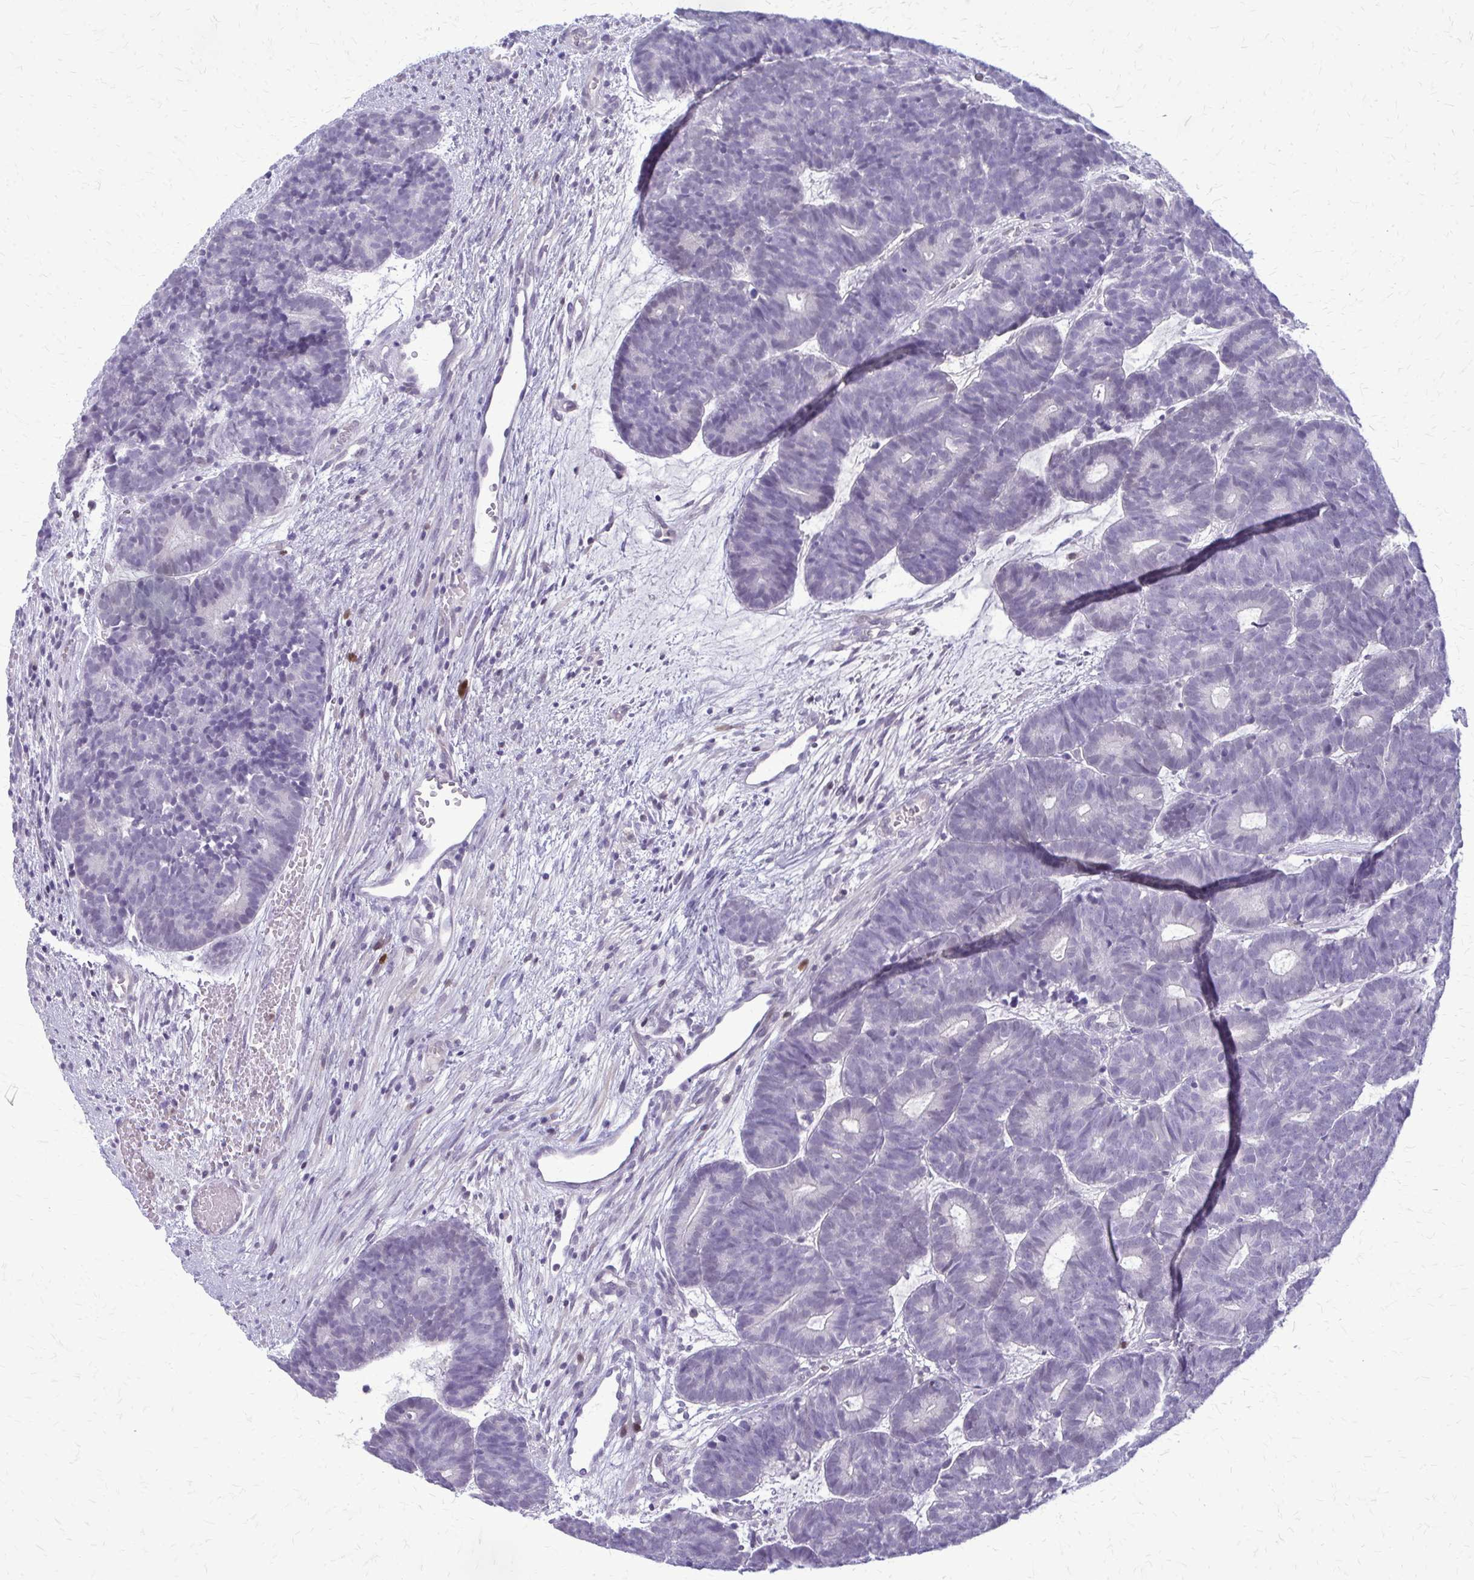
{"staining": {"intensity": "negative", "quantity": "none", "location": "none"}, "tissue": "head and neck cancer", "cell_type": "Tumor cells", "image_type": "cancer", "snomed": [{"axis": "morphology", "description": "Adenocarcinoma, NOS"}, {"axis": "topography", "description": "Head-Neck"}], "caption": "High magnification brightfield microscopy of adenocarcinoma (head and neck) stained with DAB (3,3'-diaminobenzidine) (brown) and counterstained with hematoxylin (blue): tumor cells show no significant positivity.", "gene": "GLRX", "patient": {"sex": "female", "age": 81}}